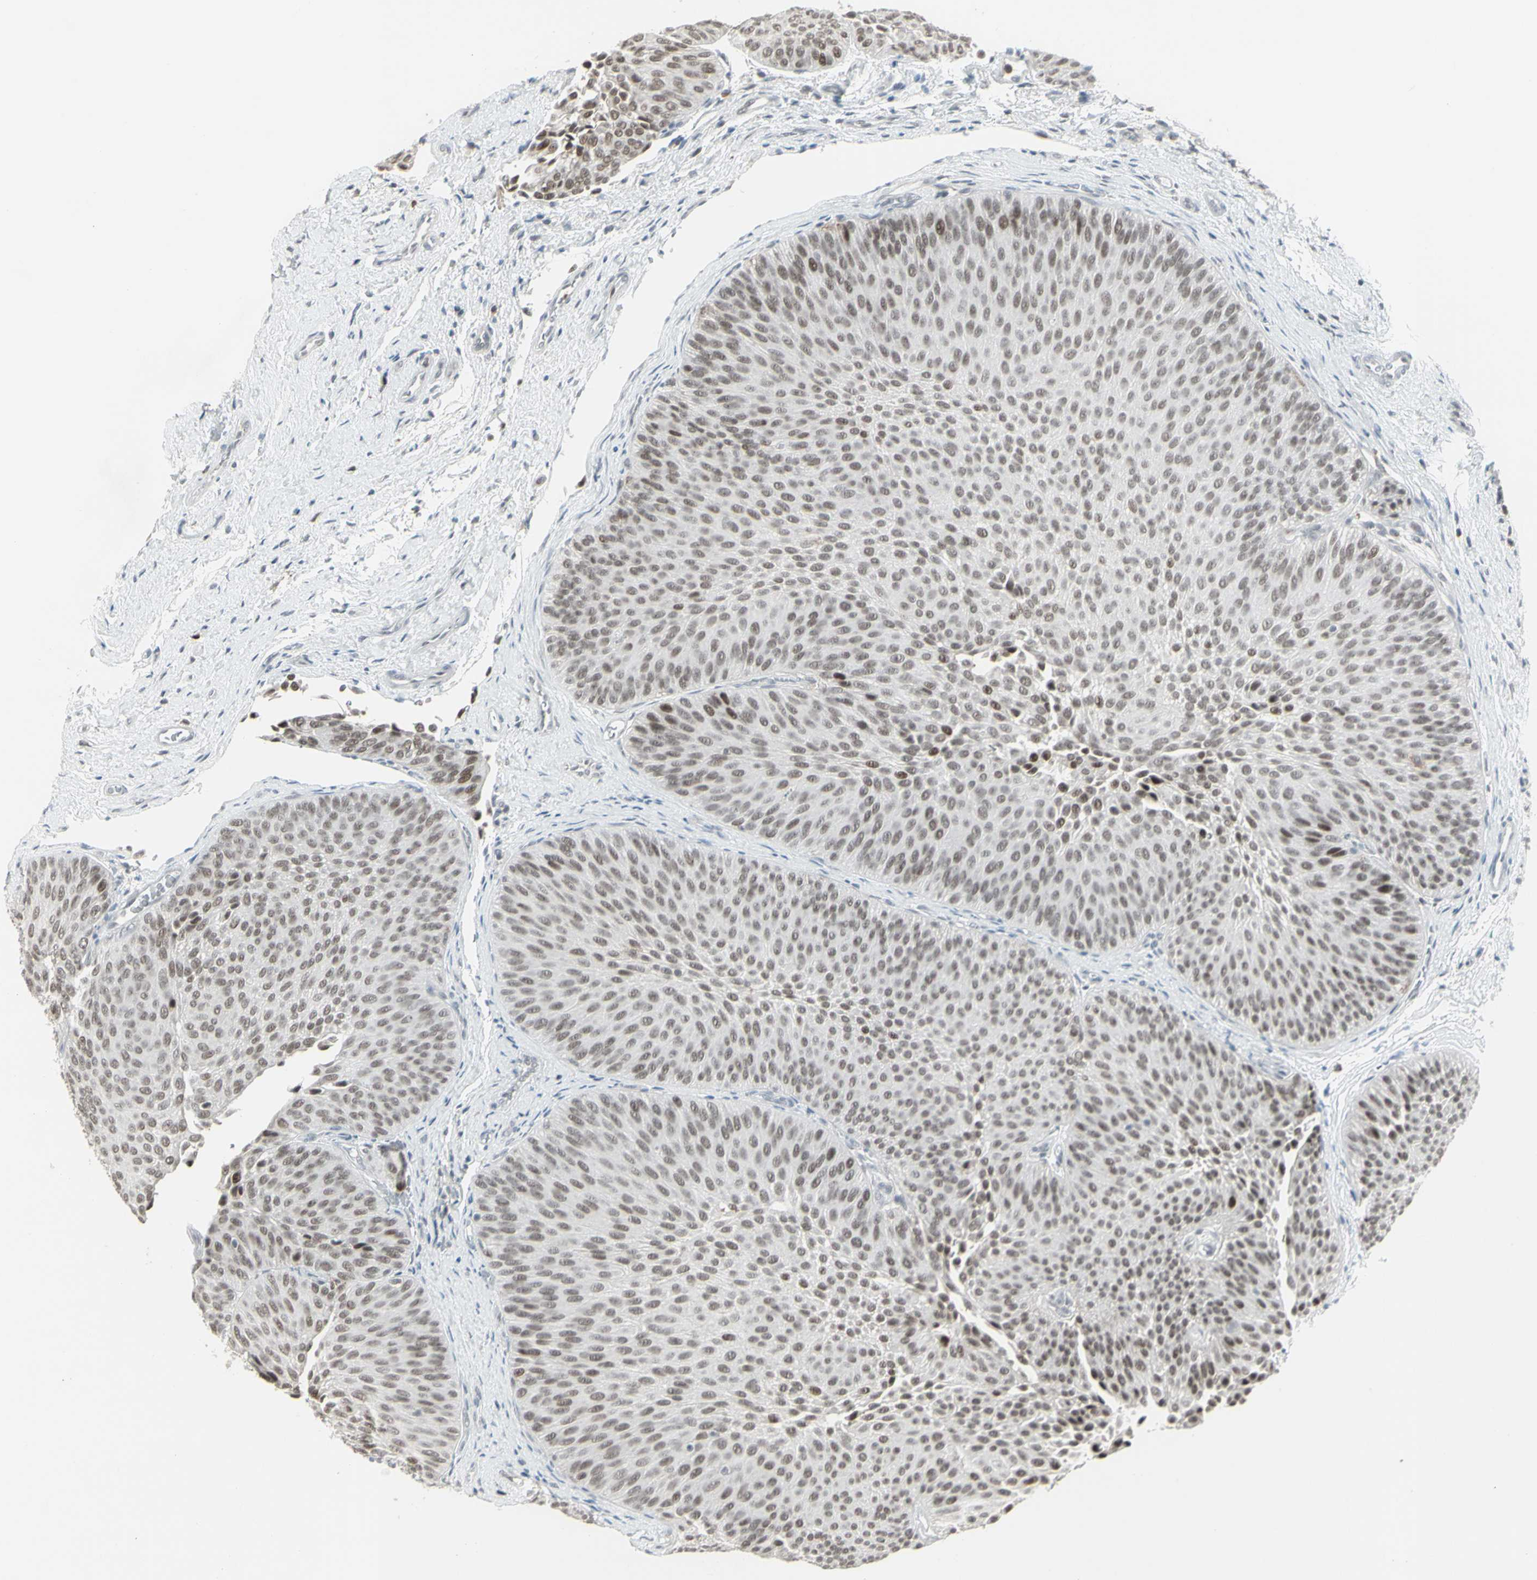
{"staining": {"intensity": "weak", "quantity": "25%-75%", "location": "nuclear"}, "tissue": "urothelial cancer", "cell_type": "Tumor cells", "image_type": "cancer", "snomed": [{"axis": "morphology", "description": "Urothelial carcinoma, Low grade"}, {"axis": "topography", "description": "Urinary bladder"}], "caption": "Protein expression analysis of human urothelial cancer reveals weak nuclear expression in approximately 25%-75% of tumor cells.", "gene": "SAMSN1", "patient": {"sex": "female", "age": 60}}